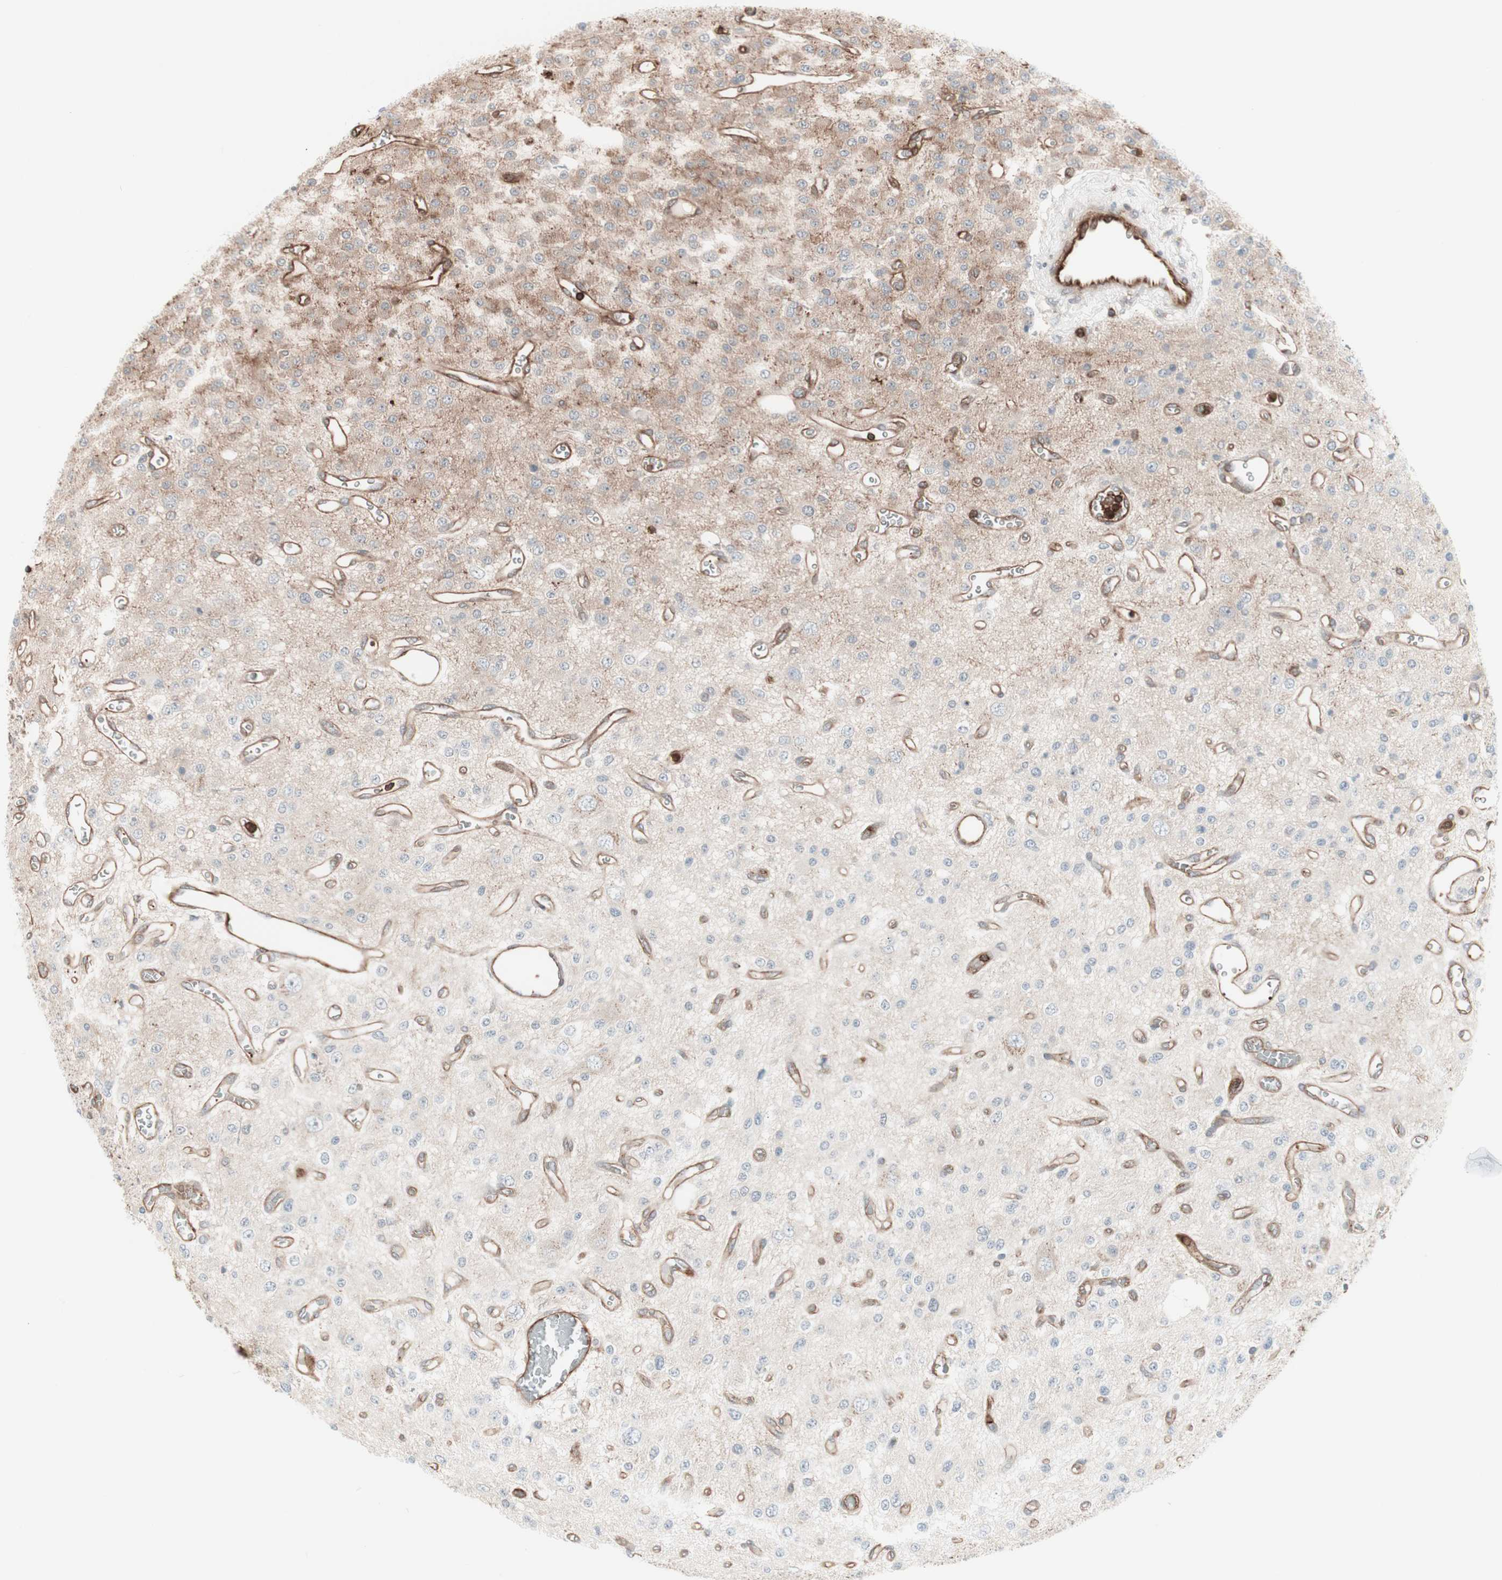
{"staining": {"intensity": "weak", "quantity": "25%-75%", "location": "cytoplasmic/membranous"}, "tissue": "glioma", "cell_type": "Tumor cells", "image_type": "cancer", "snomed": [{"axis": "morphology", "description": "Glioma, malignant, Low grade"}, {"axis": "topography", "description": "Brain"}], "caption": "A brown stain highlights weak cytoplasmic/membranous positivity of a protein in malignant glioma (low-grade) tumor cells.", "gene": "TCP11L1", "patient": {"sex": "male", "age": 38}}